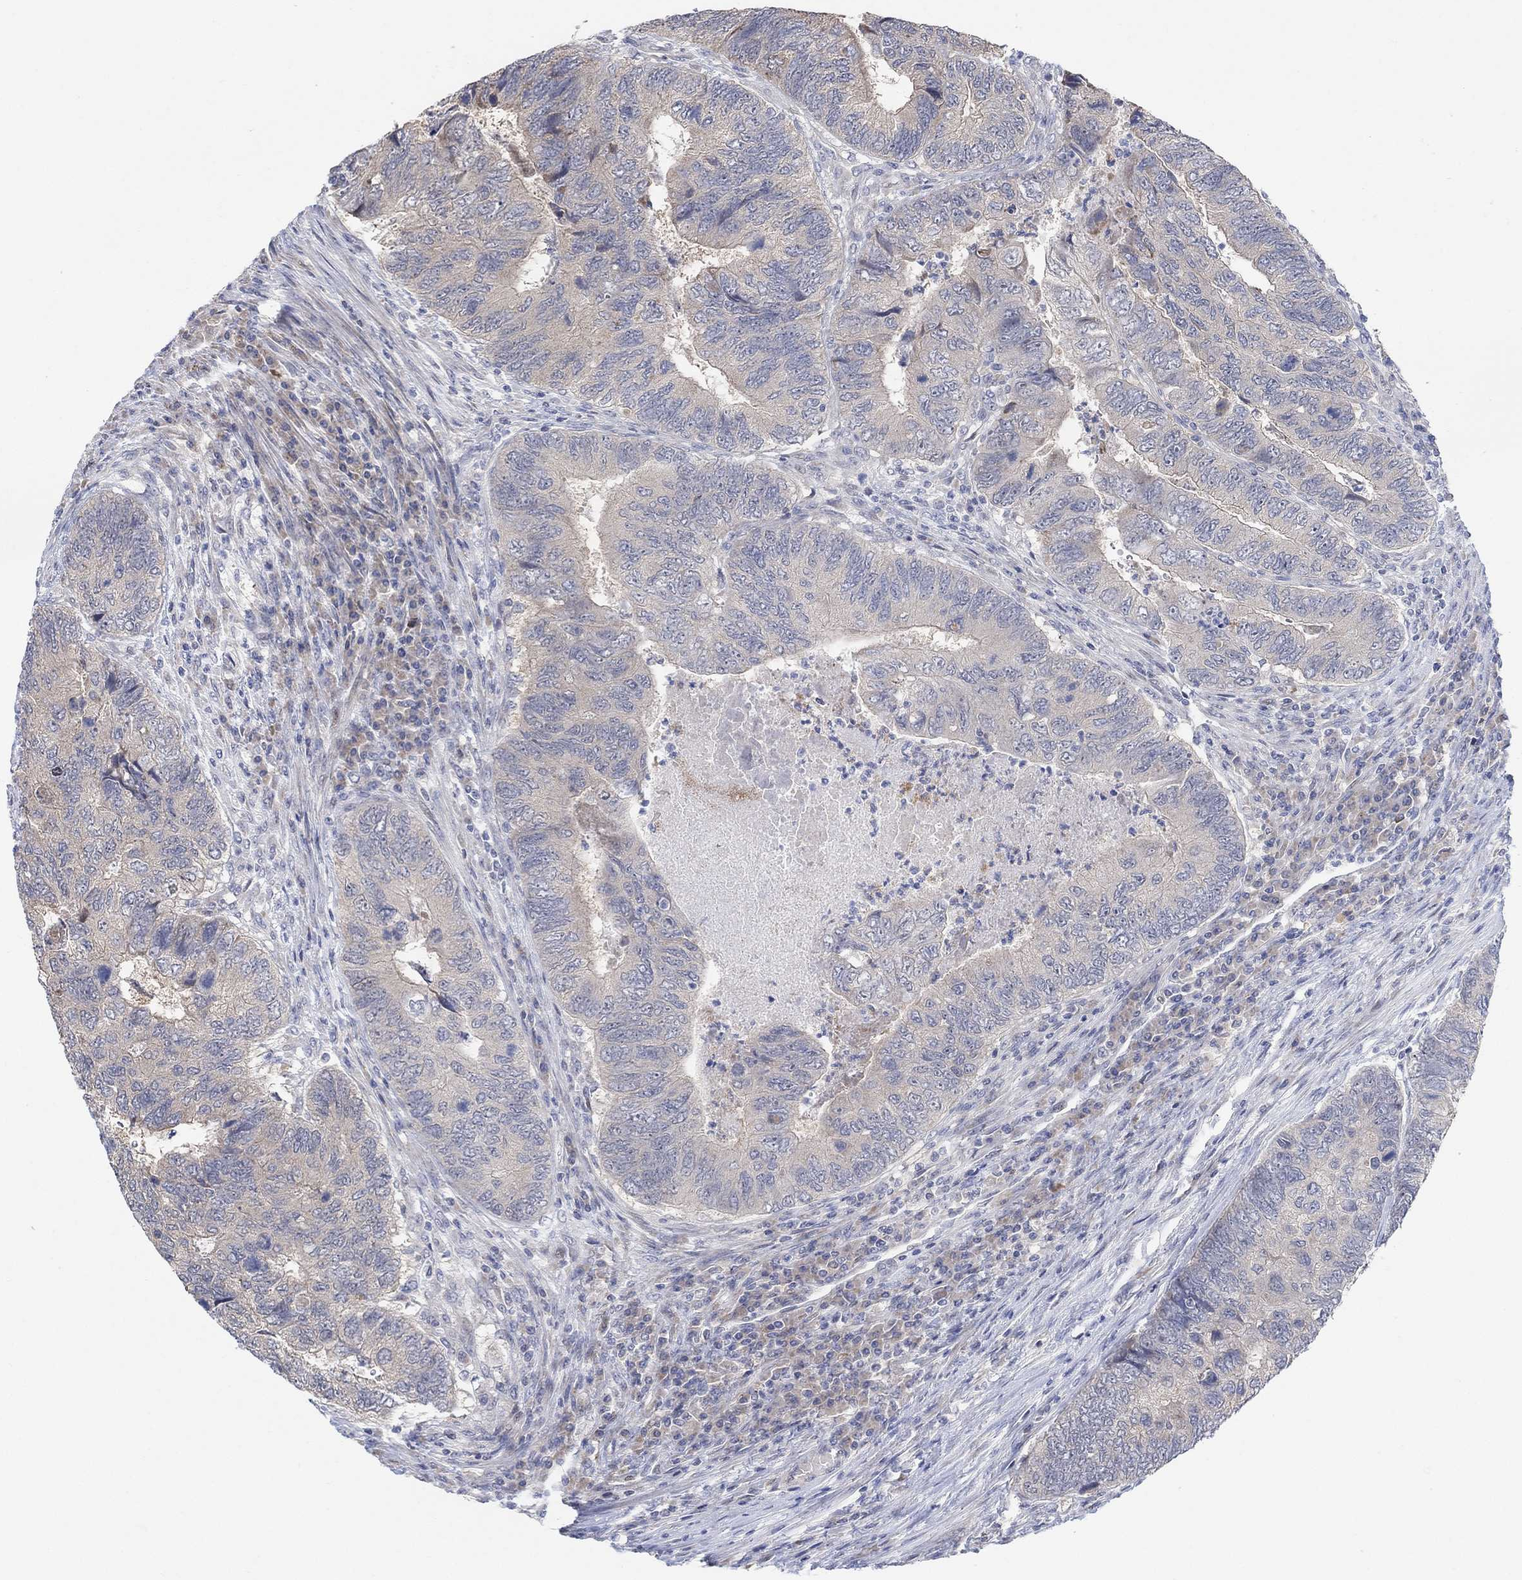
{"staining": {"intensity": "negative", "quantity": "none", "location": "none"}, "tissue": "colorectal cancer", "cell_type": "Tumor cells", "image_type": "cancer", "snomed": [{"axis": "morphology", "description": "Adenocarcinoma, NOS"}, {"axis": "topography", "description": "Colon"}], "caption": "A high-resolution image shows immunohistochemistry staining of colorectal adenocarcinoma, which reveals no significant positivity in tumor cells.", "gene": "CNTF", "patient": {"sex": "female", "age": 67}}